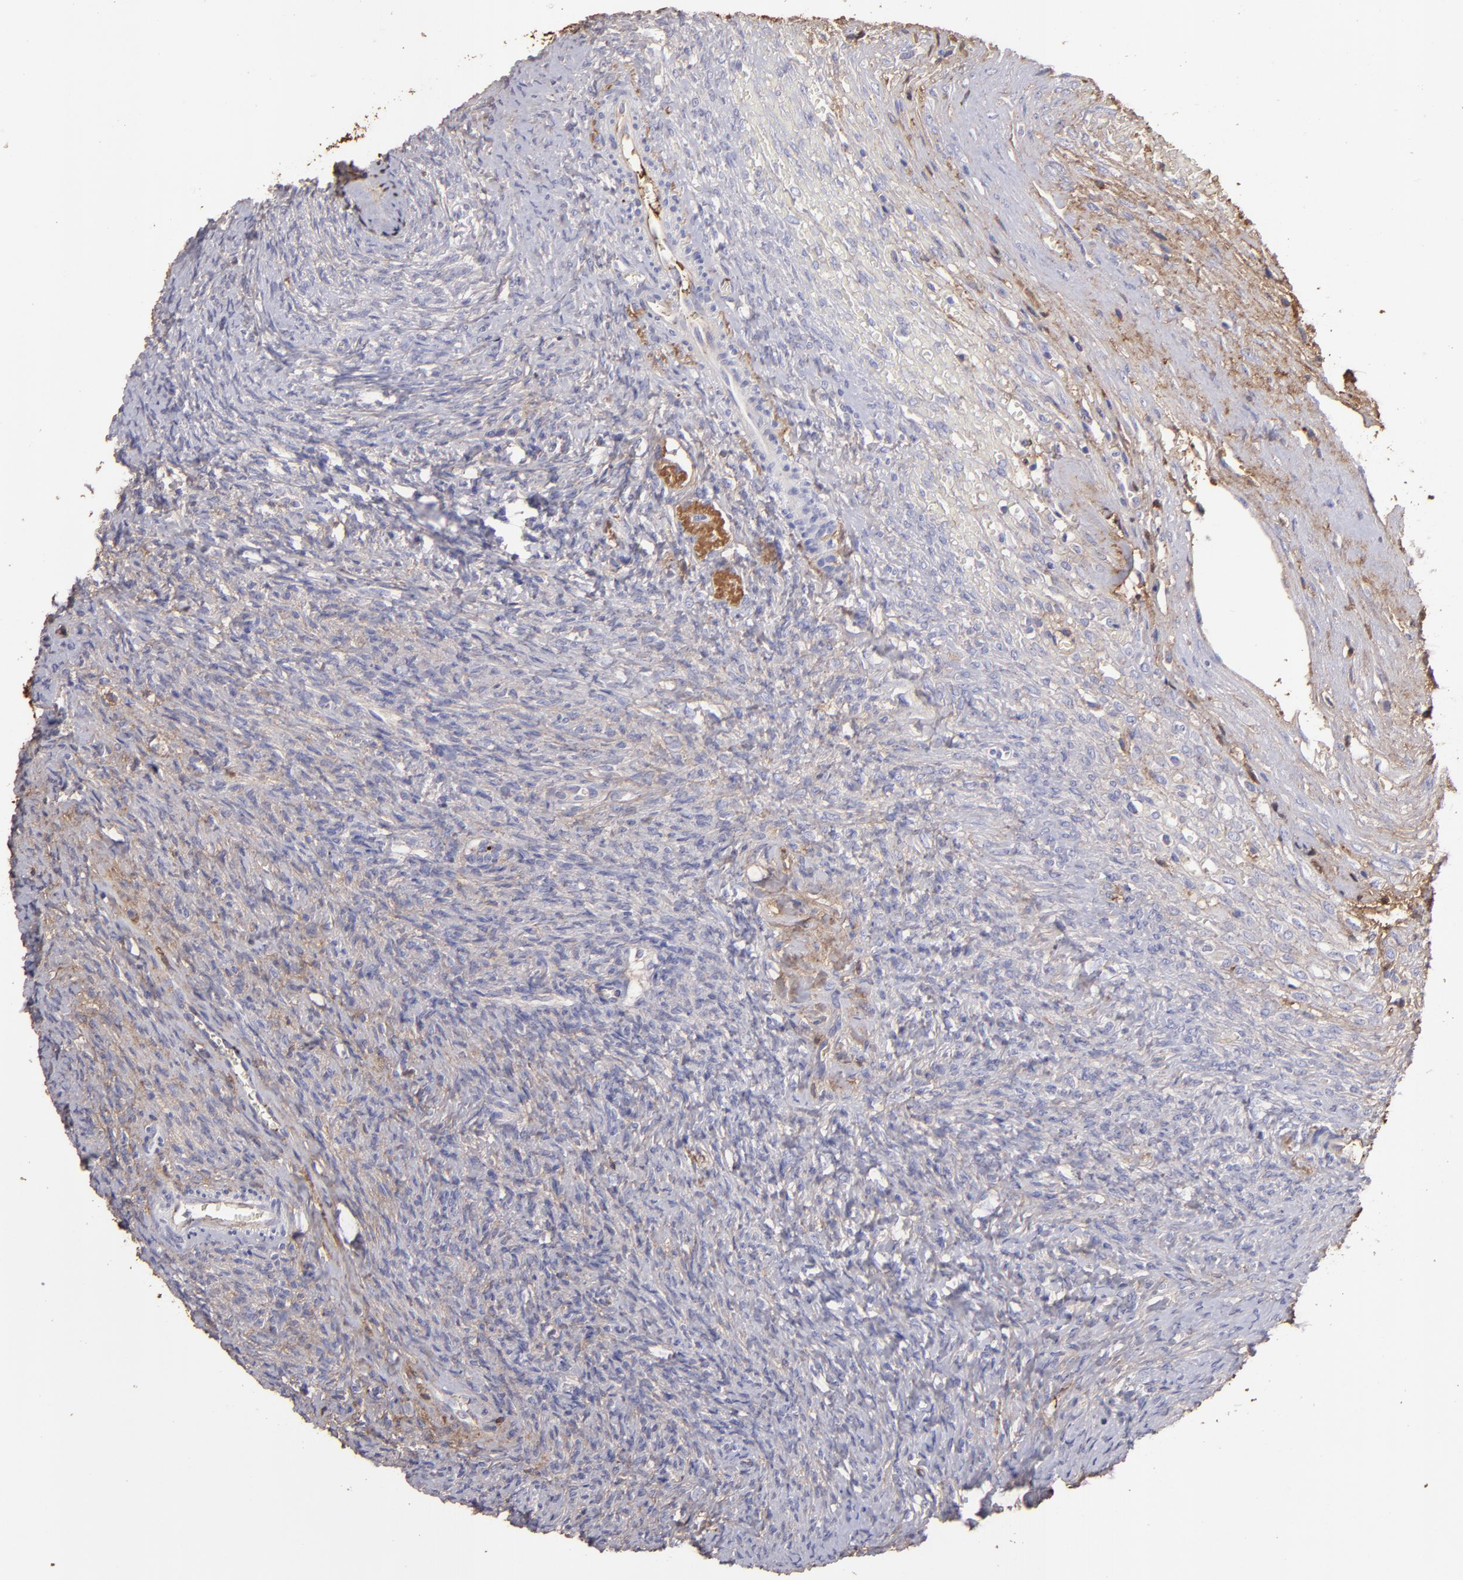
{"staining": {"intensity": "moderate", "quantity": ">75%", "location": "cytoplasmic/membranous"}, "tissue": "ovary", "cell_type": "Ovarian stroma cells", "image_type": "normal", "snomed": [{"axis": "morphology", "description": "Normal tissue, NOS"}, {"axis": "topography", "description": "Ovary"}], "caption": "Ovary was stained to show a protein in brown. There is medium levels of moderate cytoplasmic/membranous positivity in approximately >75% of ovarian stroma cells. (DAB IHC, brown staining for protein, blue staining for nuclei).", "gene": "FGB", "patient": {"sex": "female", "age": 56}}